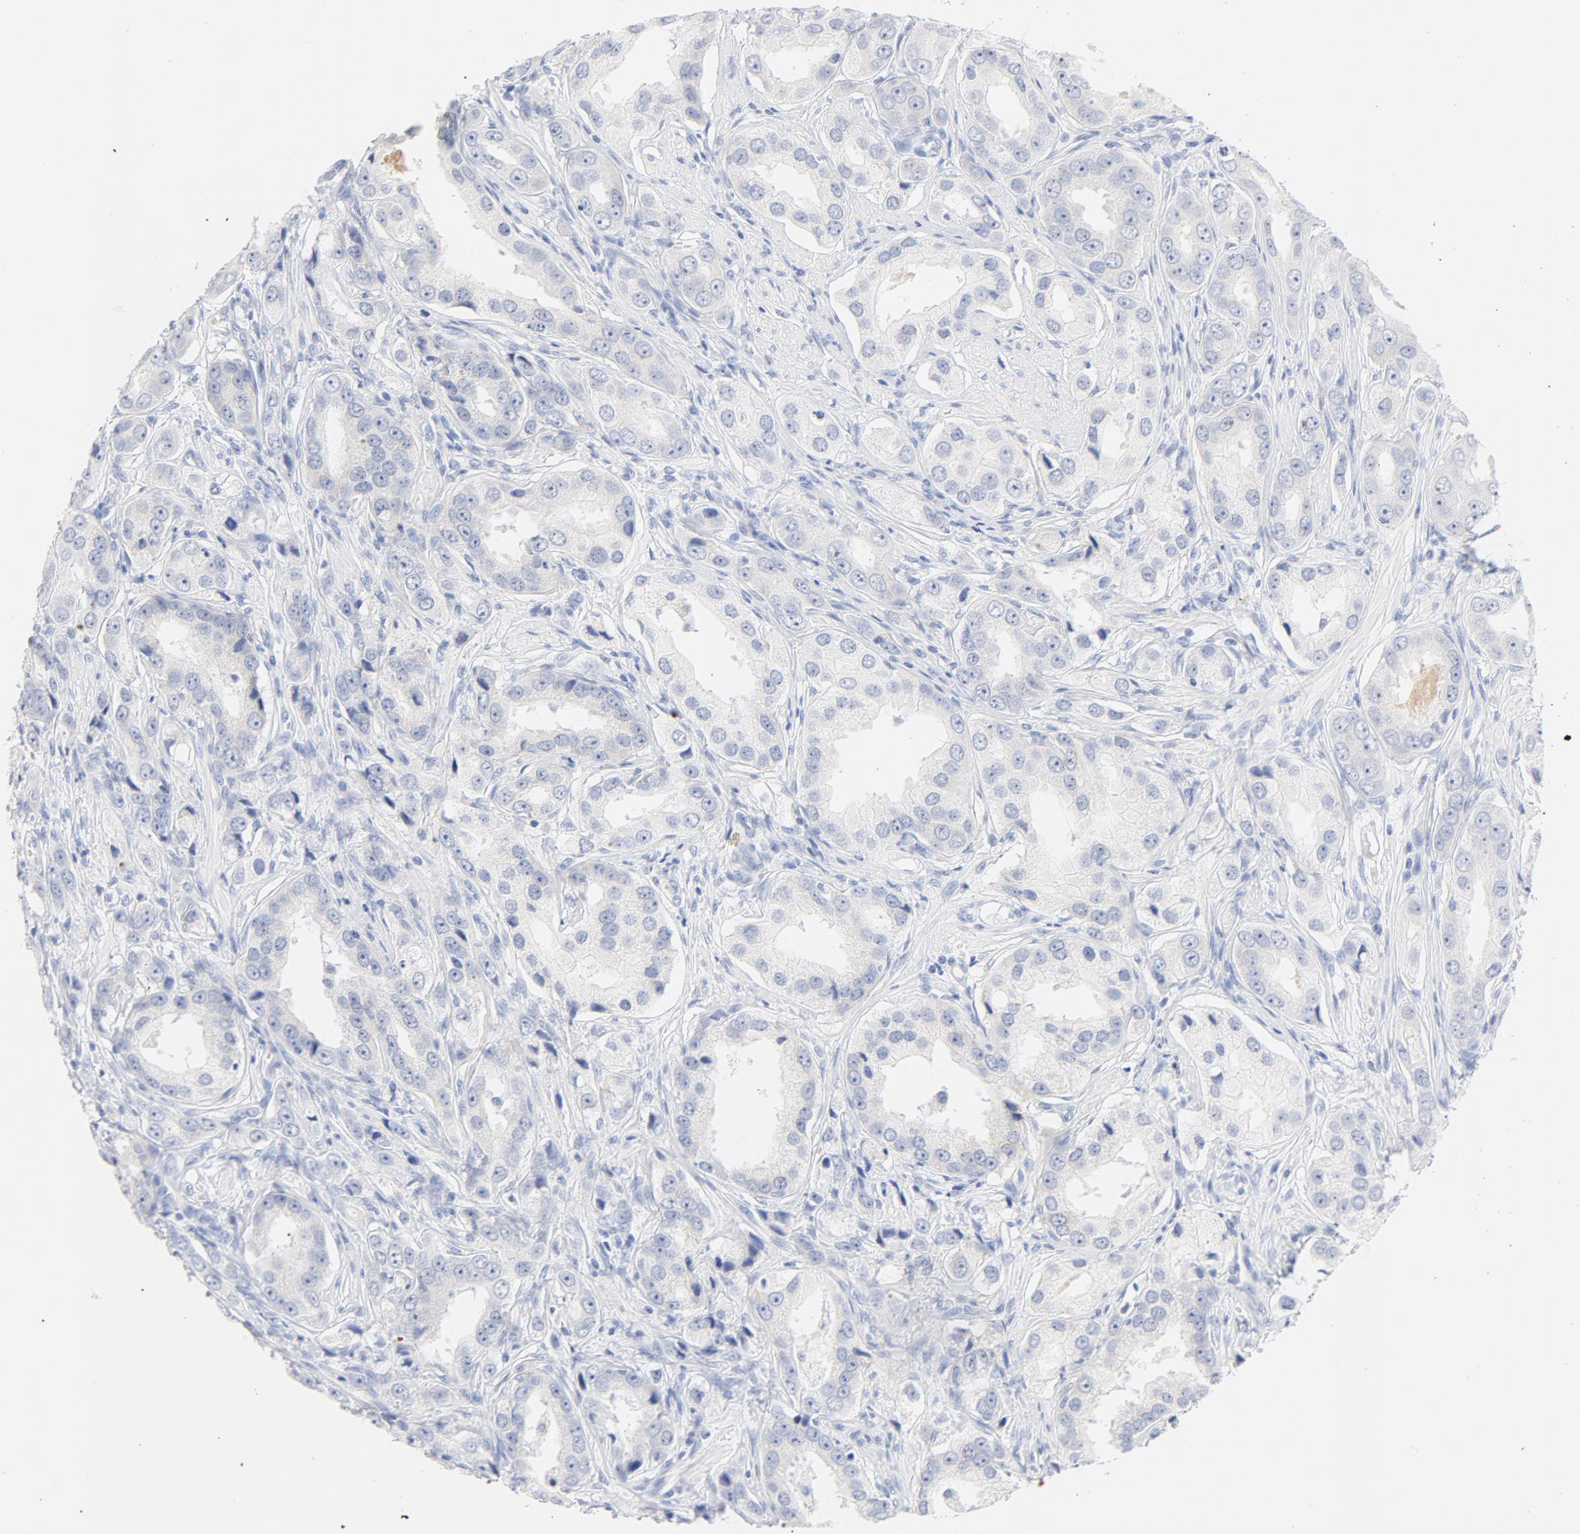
{"staining": {"intensity": "negative", "quantity": "none", "location": "none"}, "tissue": "prostate cancer", "cell_type": "Tumor cells", "image_type": "cancer", "snomed": [{"axis": "morphology", "description": "Adenocarcinoma, Medium grade"}, {"axis": "topography", "description": "Prostate"}], "caption": "Prostate cancer was stained to show a protein in brown. There is no significant staining in tumor cells.", "gene": "FGFR3", "patient": {"sex": "male", "age": 53}}